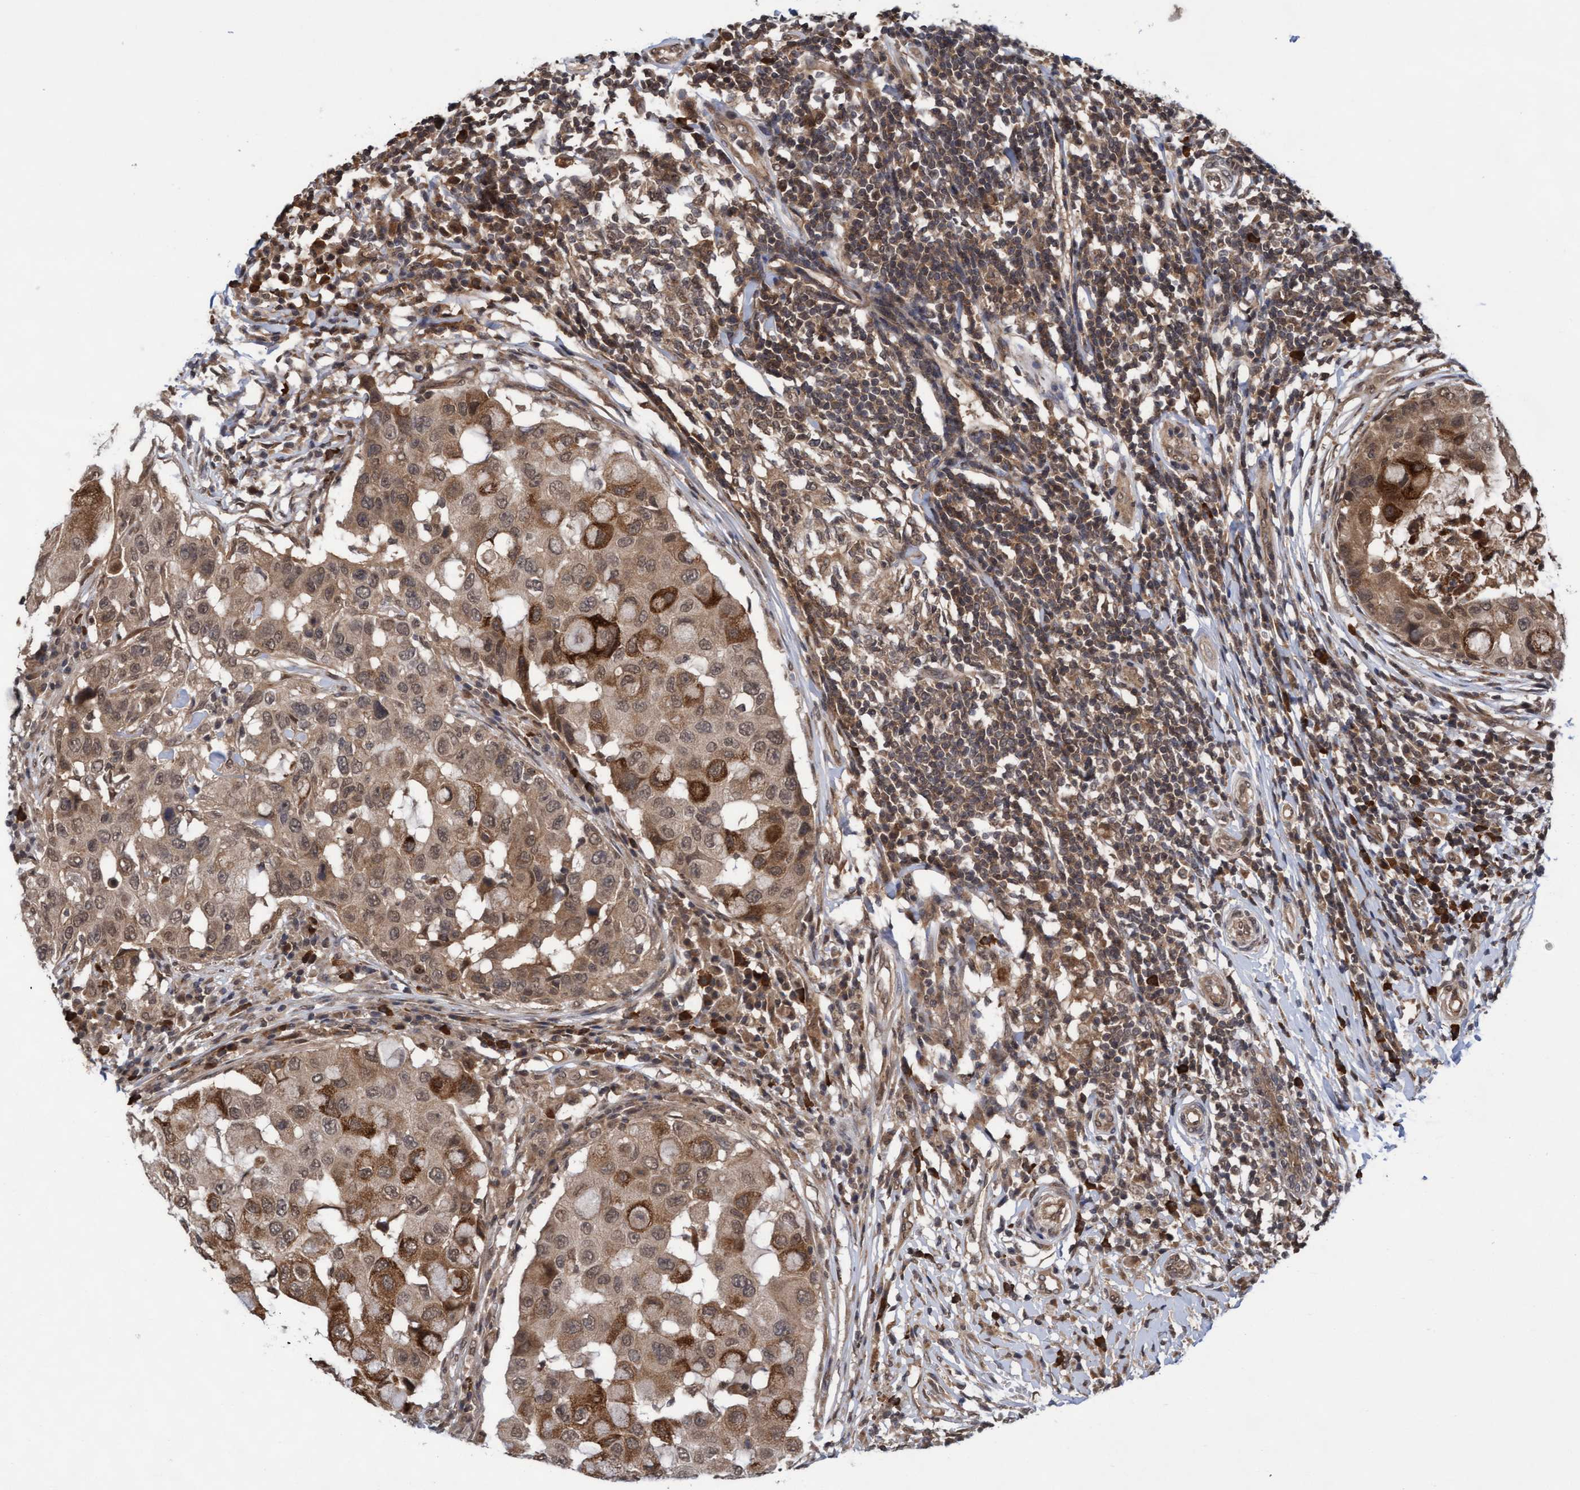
{"staining": {"intensity": "moderate", "quantity": ">75%", "location": "cytoplasmic/membranous,nuclear"}, "tissue": "breast cancer", "cell_type": "Tumor cells", "image_type": "cancer", "snomed": [{"axis": "morphology", "description": "Duct carcinoma"}, {"axis": "topography", "description": "Breast"}], "caption": "This is a micrograph of immunohistochemistry staining of breast cancer (intraductal carcinoma), which shows moderate staining in the cytoplasmic/membranous and nuclear of tumor cells.", "gene": "WASF1", "patient": {"sex": "female", "age": 27}}